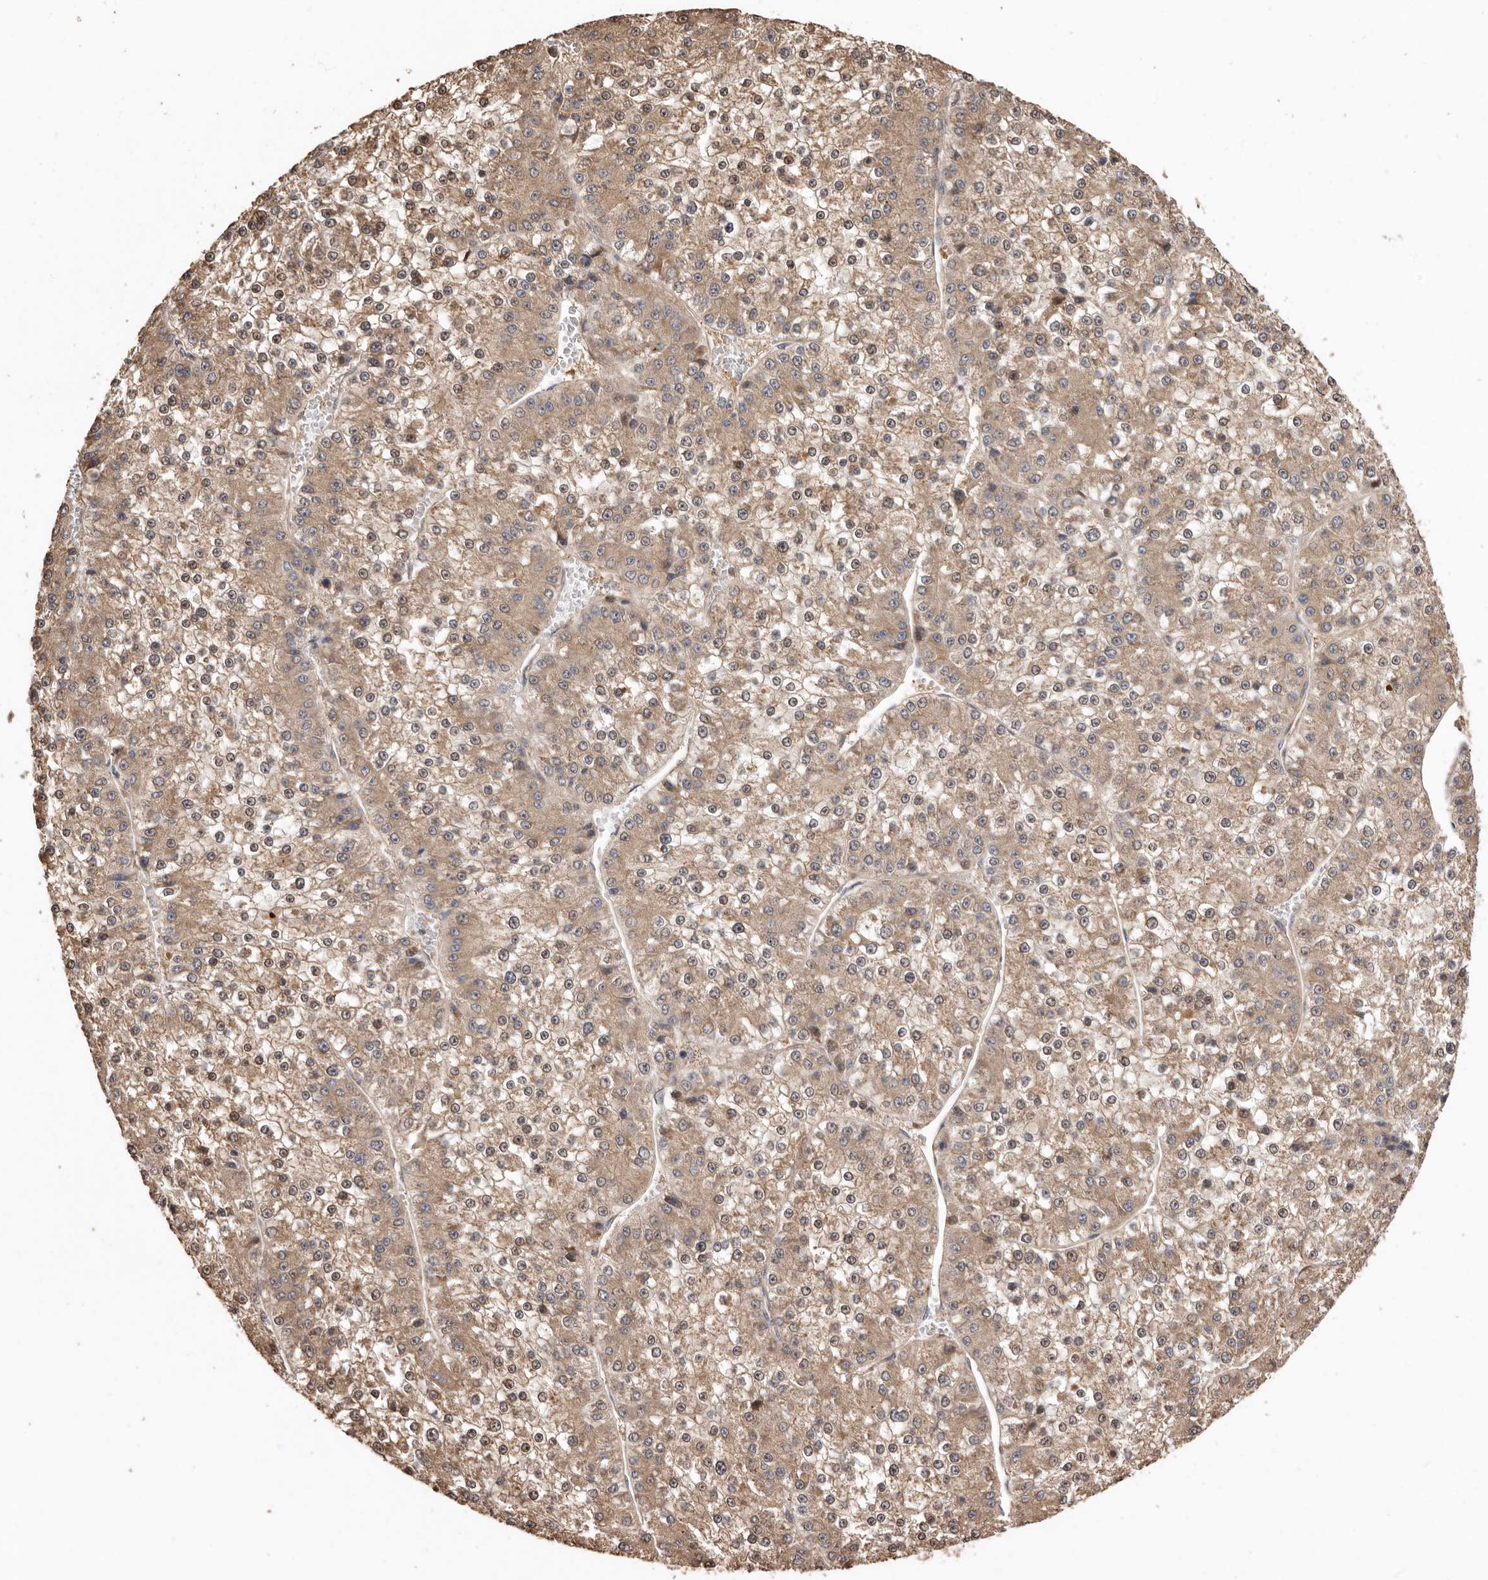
{"staining": {"intensity": "moderate", "quantity": ">75%", "location": "cytoplasmic/membranous"}, "tissue": "liver cancer", "cell_type": "Tumor cells", "image_type": "cancer", "snomed": [{"axis": "morphology", "description": "Carcinoma, Hepatocellular, NOS"}, {"axis": "topography", "description": "Liver"}], "caption": "Protein expression analysis of human liver cancer (hepatocellular carcinoma) reveals moderate cytoplasmic/membranous expression in approximately >75% of tumor cells.", "gene": "COQ8B", "patient": {"sex": "female", "age": 73}}